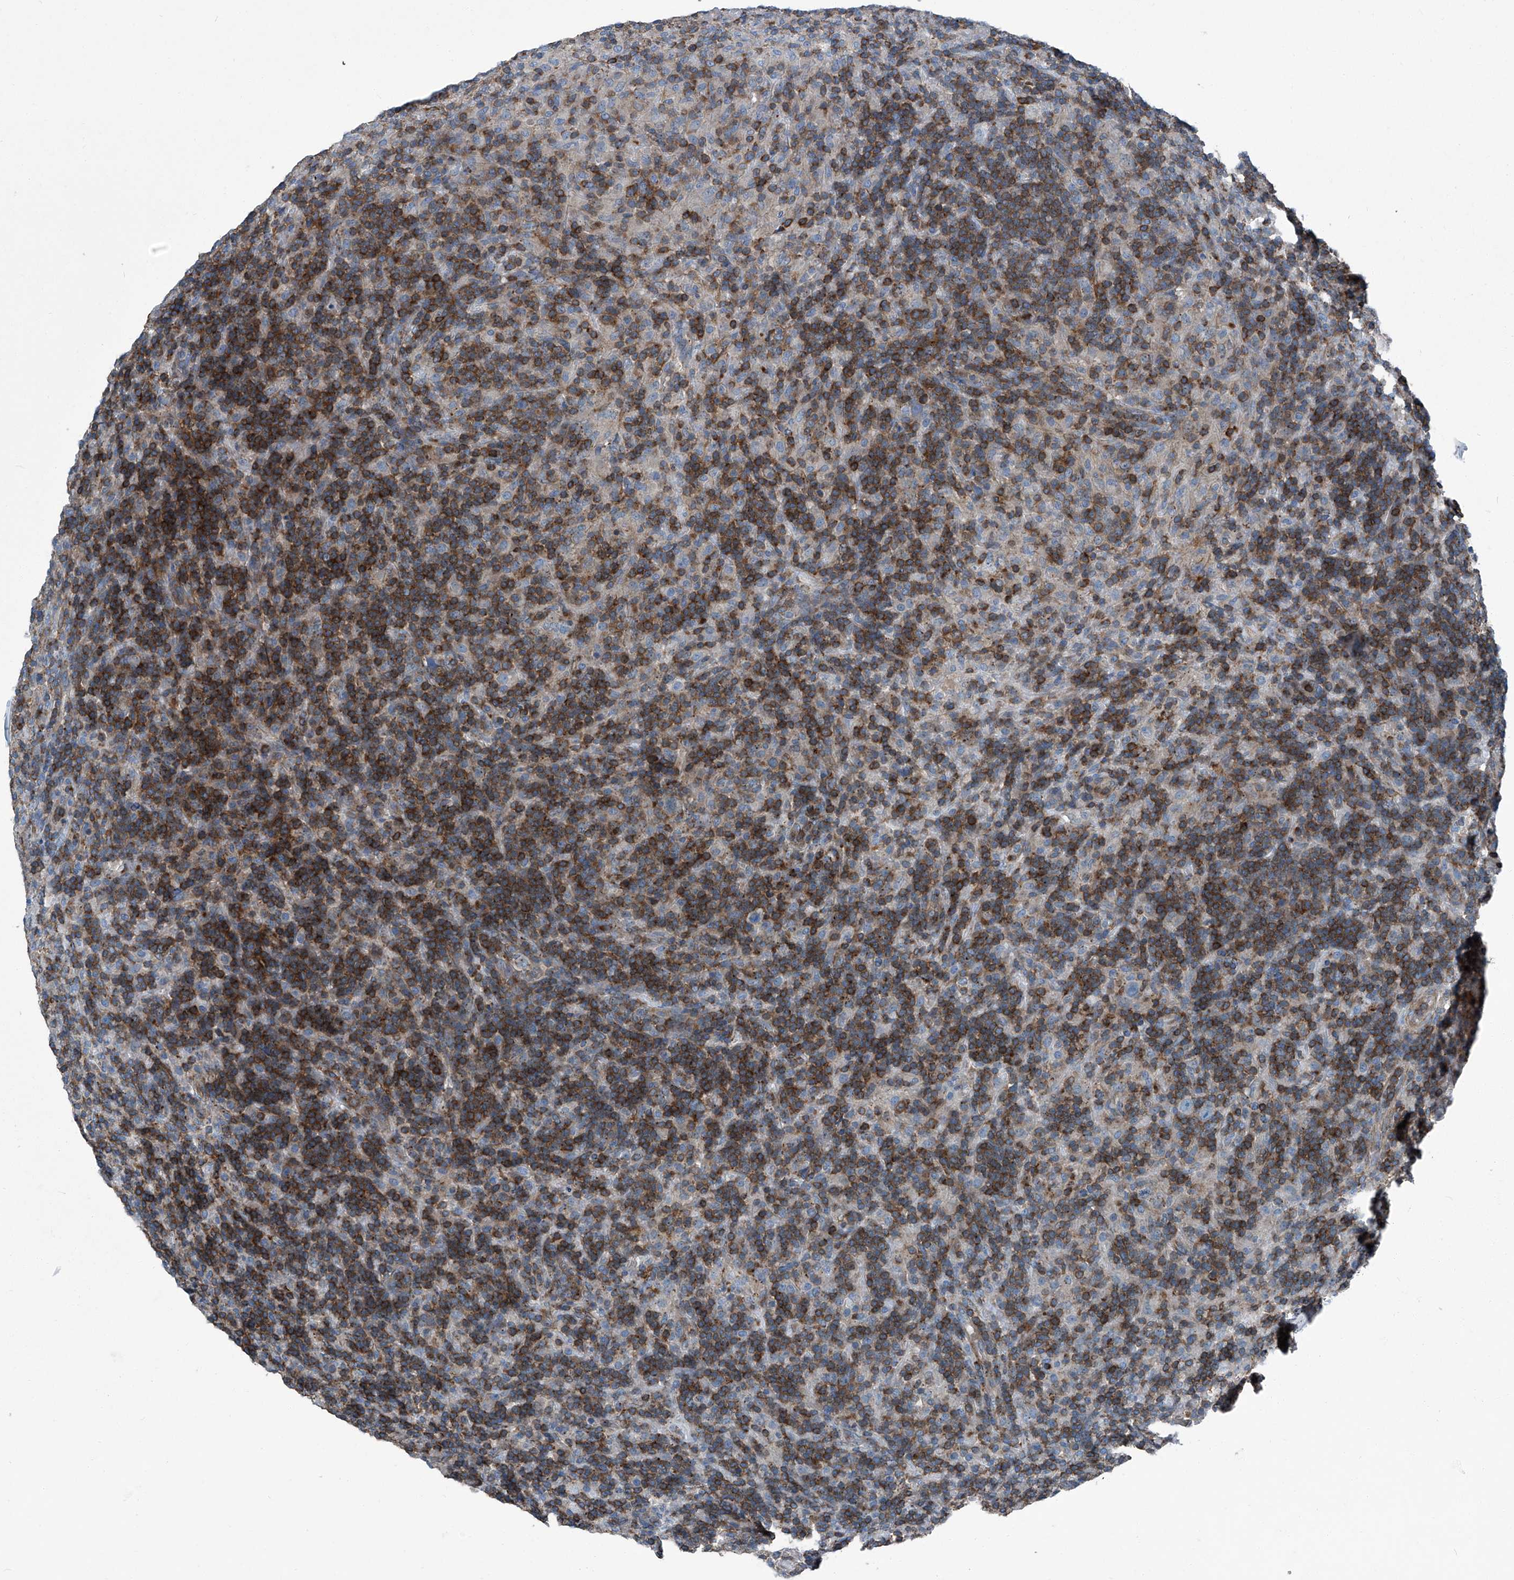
{"staining": {"intensity": "negative", "quantity": "none", "location": "none"}, "tissue": "lymphoma", "cell_type": "Tumor cells", "image_type": "cancer", "snomed": [{"axis": "morphology", "description": "Hodgkin's disease, NOS"}, {"axis": "topography", "description": "Lymph node"}], "caption": "This is a histopathology image of immunohistochemistry (IHC) staining of Hodgkin's disease, which shows no expression in tumor cells.", "gene": "SEPTIN7", "patient": {"sex": "male", "age": 70}}